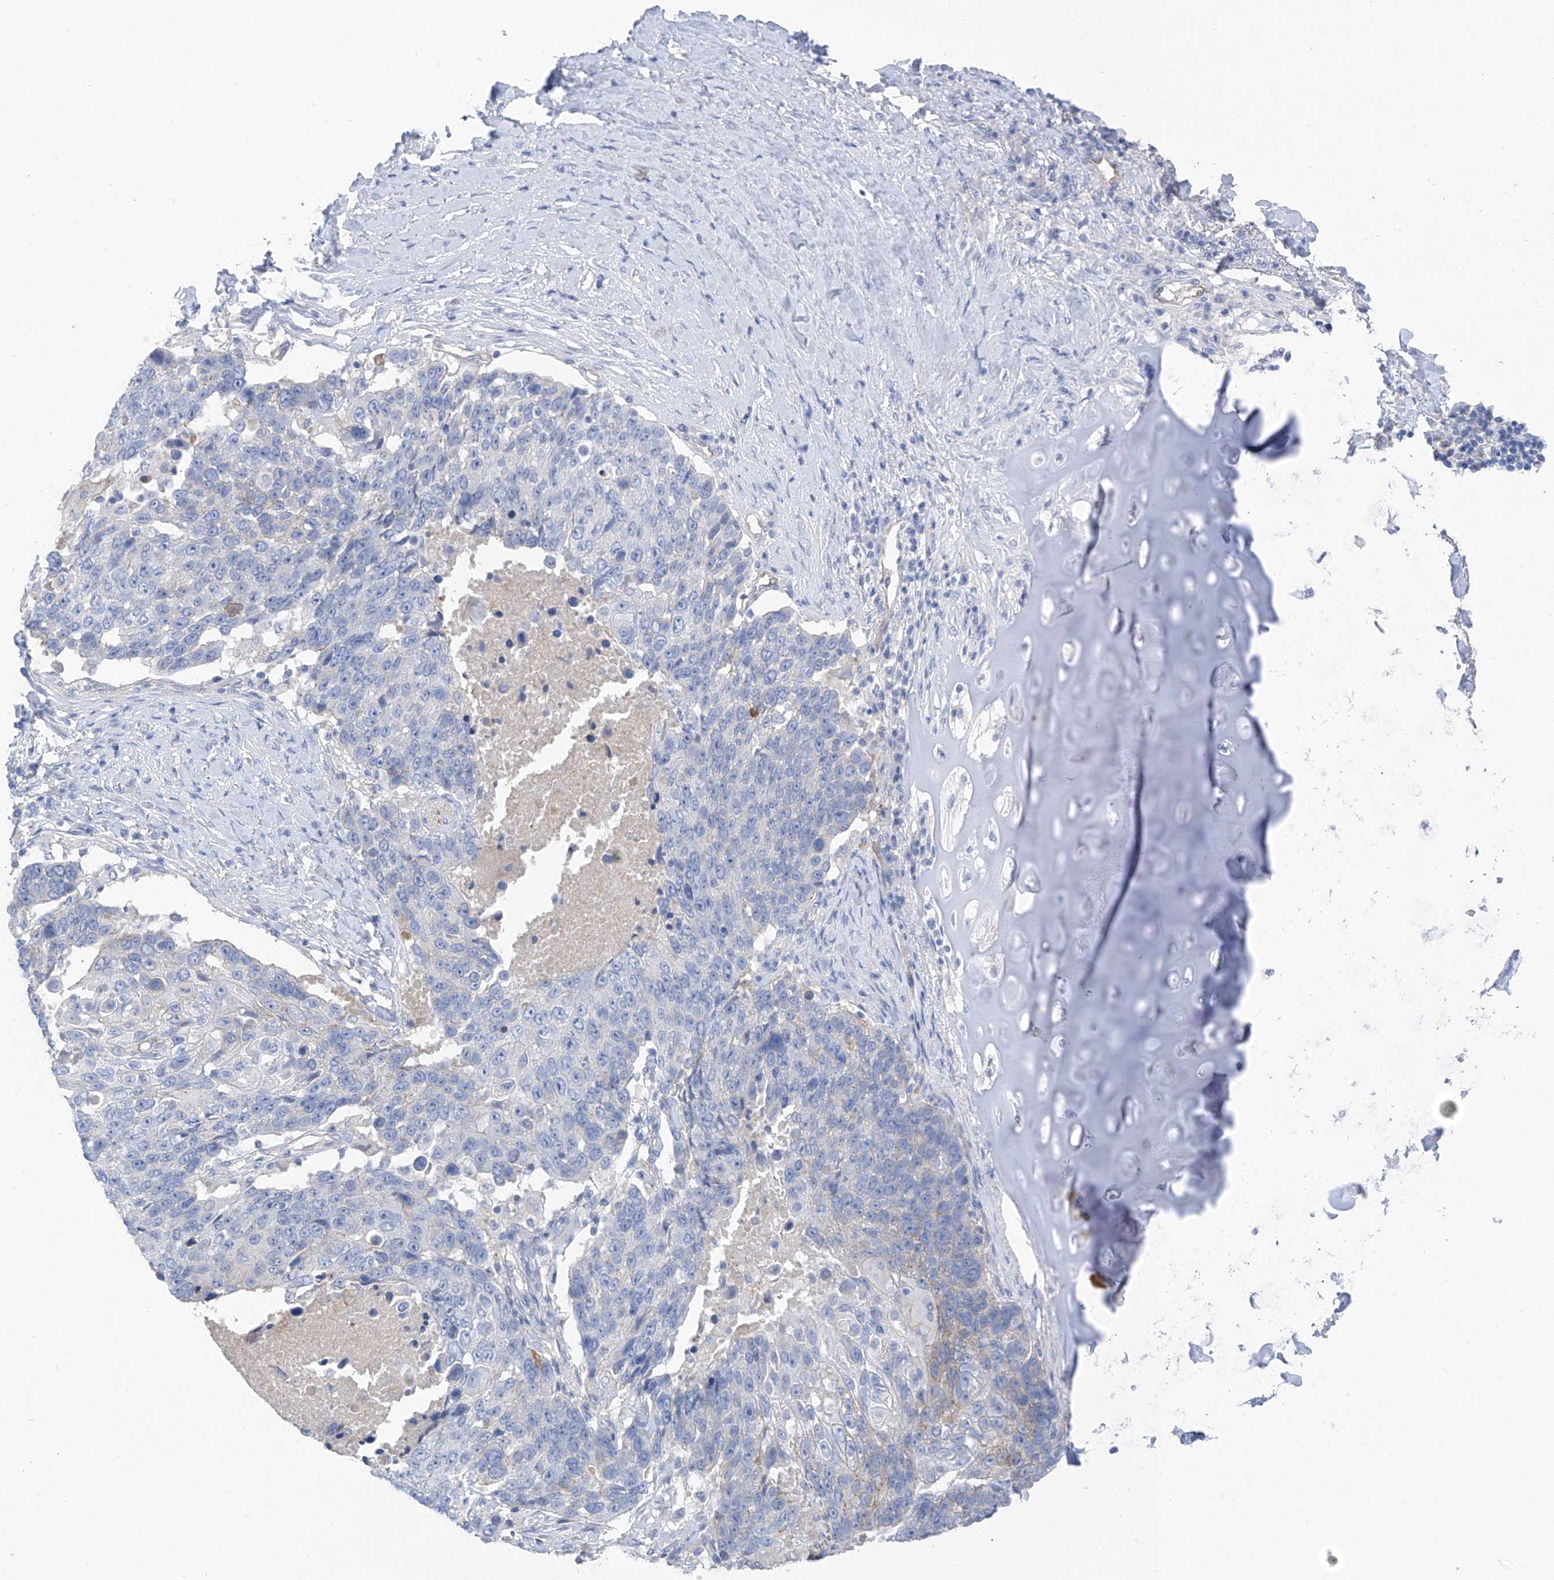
{"staining": {"intensity": "weak", "quantity": "<25%", "location": "cytoplasmic/membranous"}, "tissue": "lung cancer", "cell_type": "Tumor cells", "image_type": "cancer", "snomed": [{"axis": "morphology", "description": "Squamous cell carcinoma, NOS"}, {"axis": "topography", "description": "Lung"}], "caption": "The image exhibits no staining of tumor cells in lung squamous cell carcinoma.", "gene": "ITGA9", "patient": {"sex": "male", "age": 66}}